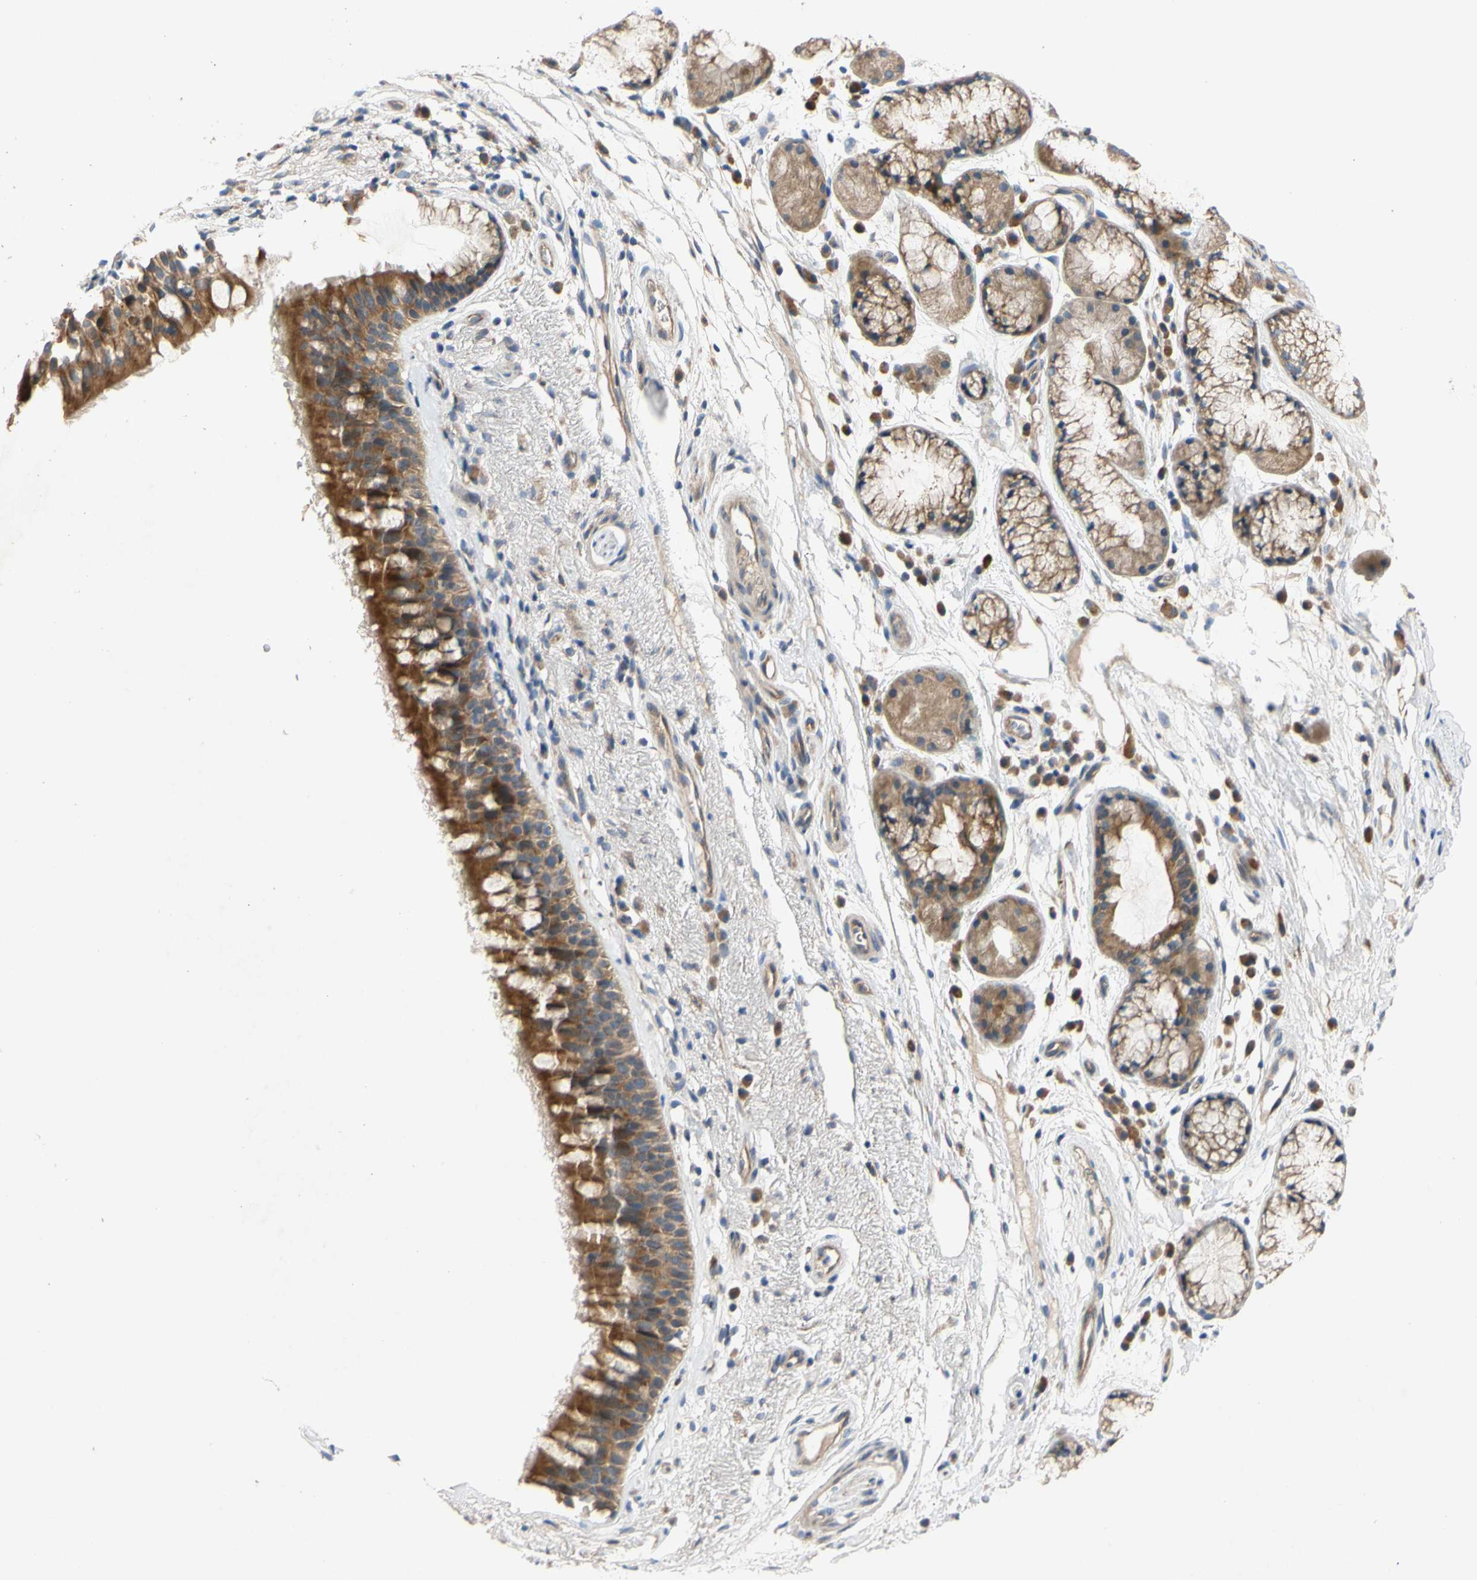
{"staining": {"intensity": "strong", "quantity": ">75%", "location": "cytoplasmic/membranous"}, "tissue": "bronchus", "cell_type": "Respiratory epithelial cells", "image_type": "normal", "snomed": [{"axis": "morphology", "description": "Normal tissue, NOS"}, {"axis": "topography", "description": "Bronchus"}], "caption": "An immunohistochemistry histopathology image of normal tissue is shown. Protein staining in brown labels strong cytoplasmic/membranous positivity in bronchus within respiratory epithelial cells.", "gene": "MBTPS2", "patient": {"sex": "female", "age": 54}}